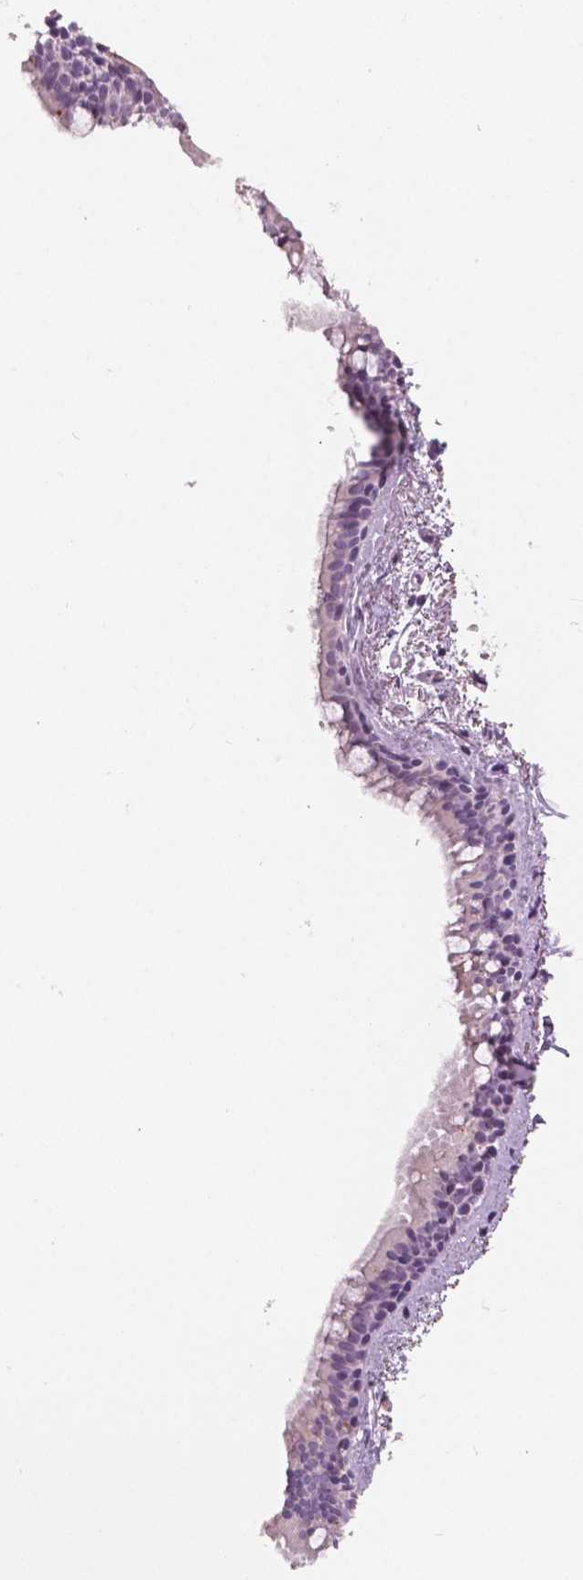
{"staining": {"intensity": "negative", "quantity": "none", "location": "none"}, "tissue": "bronchus", "cell_type": "Respiratory epithelial cells", "image_type": "normal", "snomed": [{"axis": "morphology", "description": "Normal tissue, NOS"}, {"axis": "topography", "description": "Bronchus"}], "caption": "Immunohistochemistry (IHC) photomicrograph of benign bronchus stained for a protein (brown), which exhibits no positivity in respiratory epithelial cells. (Brightfield microscopy of DAB (3,3'-diaminobenzidine) immunohistochemistry at high magnification).", "gene": "A4GNT", "patient": {"sex": "female", "age": 61}}